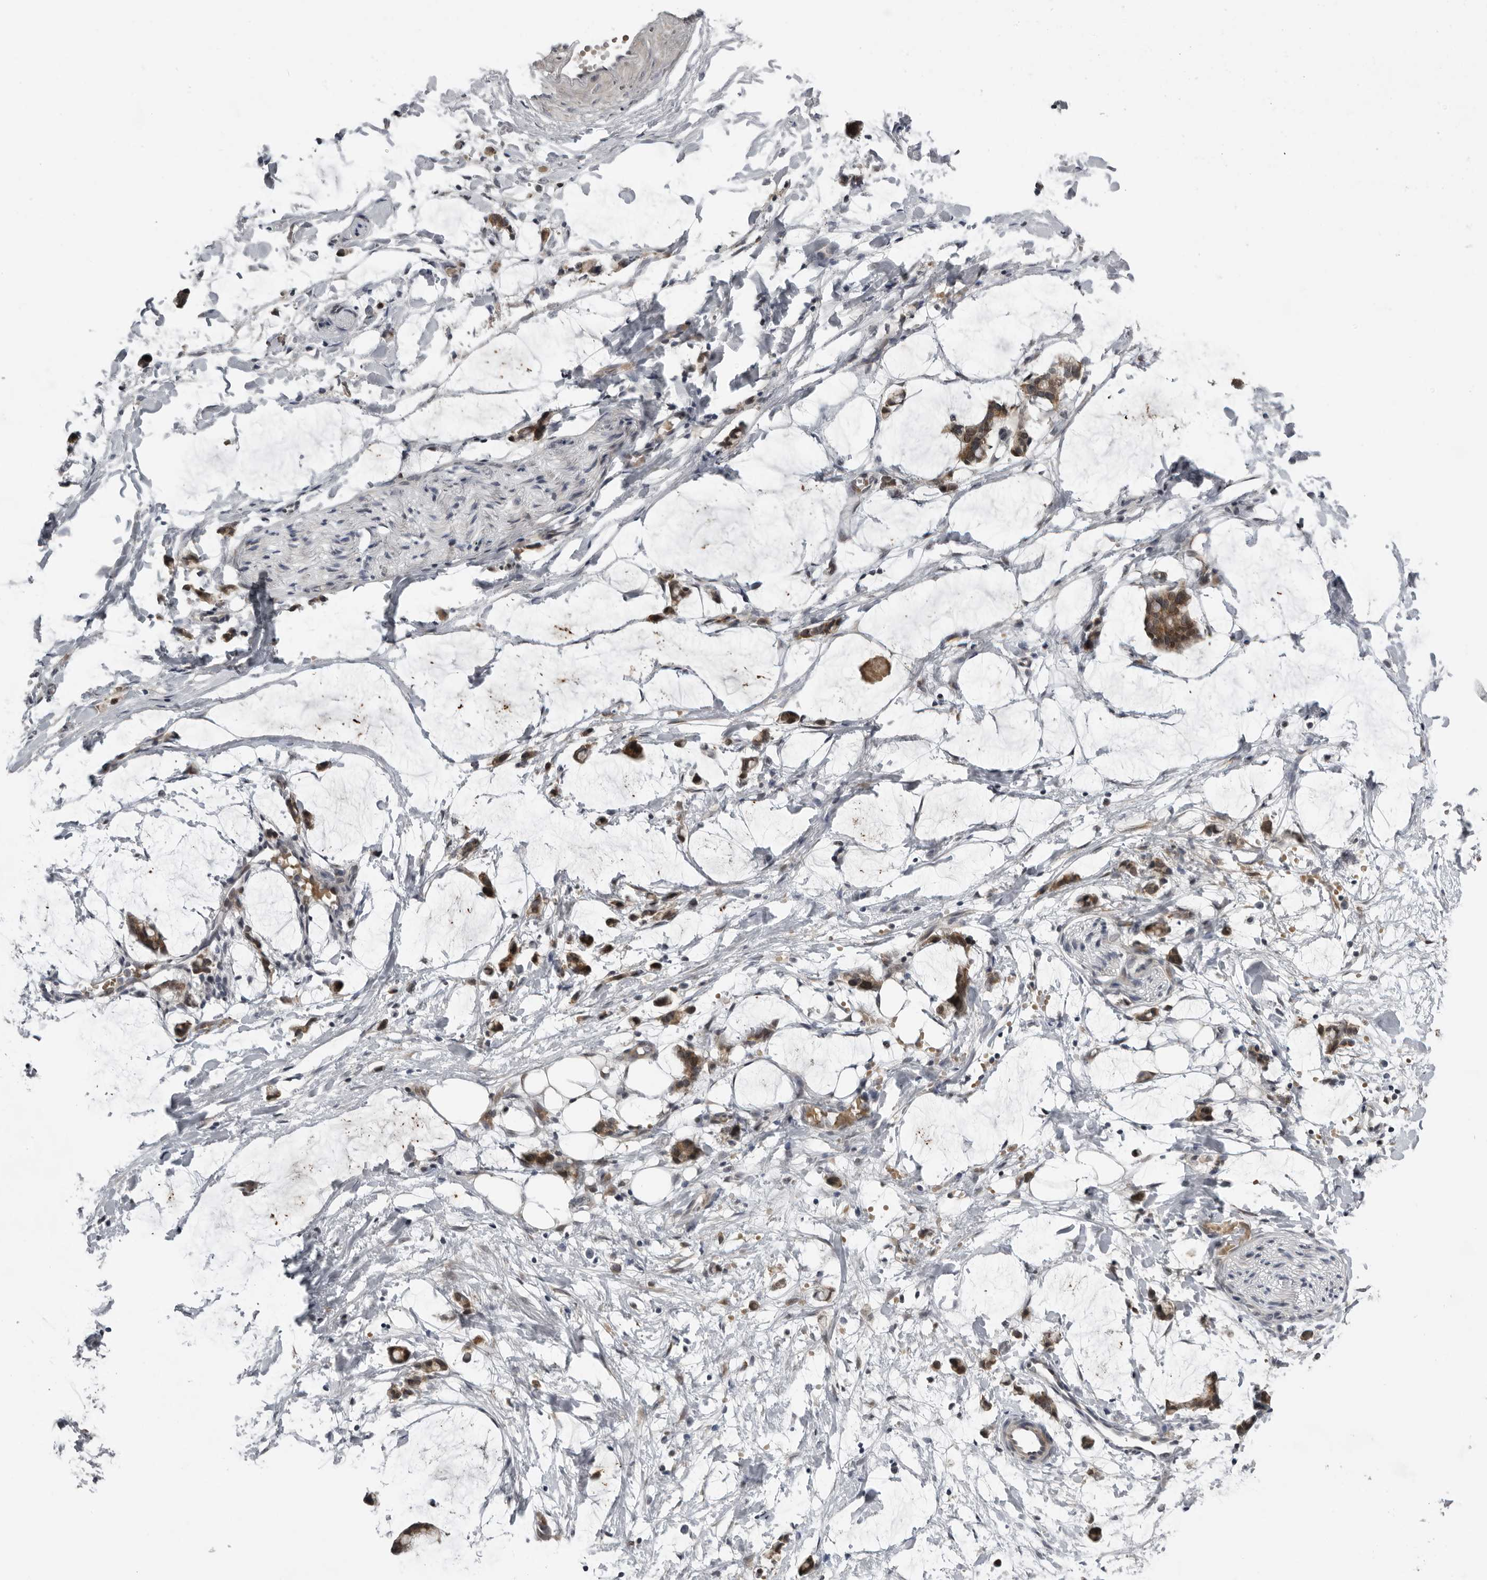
{"staining": {"intensity": "negative", "quantity": "none", "location": "none"}, "tissue": "adipose tissue", "cell_type": "Adipocytes", "image_type": "normal", "snomed": [{"axis": "morphology", "description": "Normal tissue, NOS"}, {"axis": "morphology", "description": "Adenocarcinoma, NOS"}, {"axis": "topography", "description": "Colon"}, {"axis": "topography", "description": "Peripheral nerve tissue"}], "caption": "Adipocytes show no significant positivity in normal adipose tissue. (IHC, brightfield microscopy, high magnification).", "gene": "ALPK2", "patient": {"sex": "male", "age": 14}}